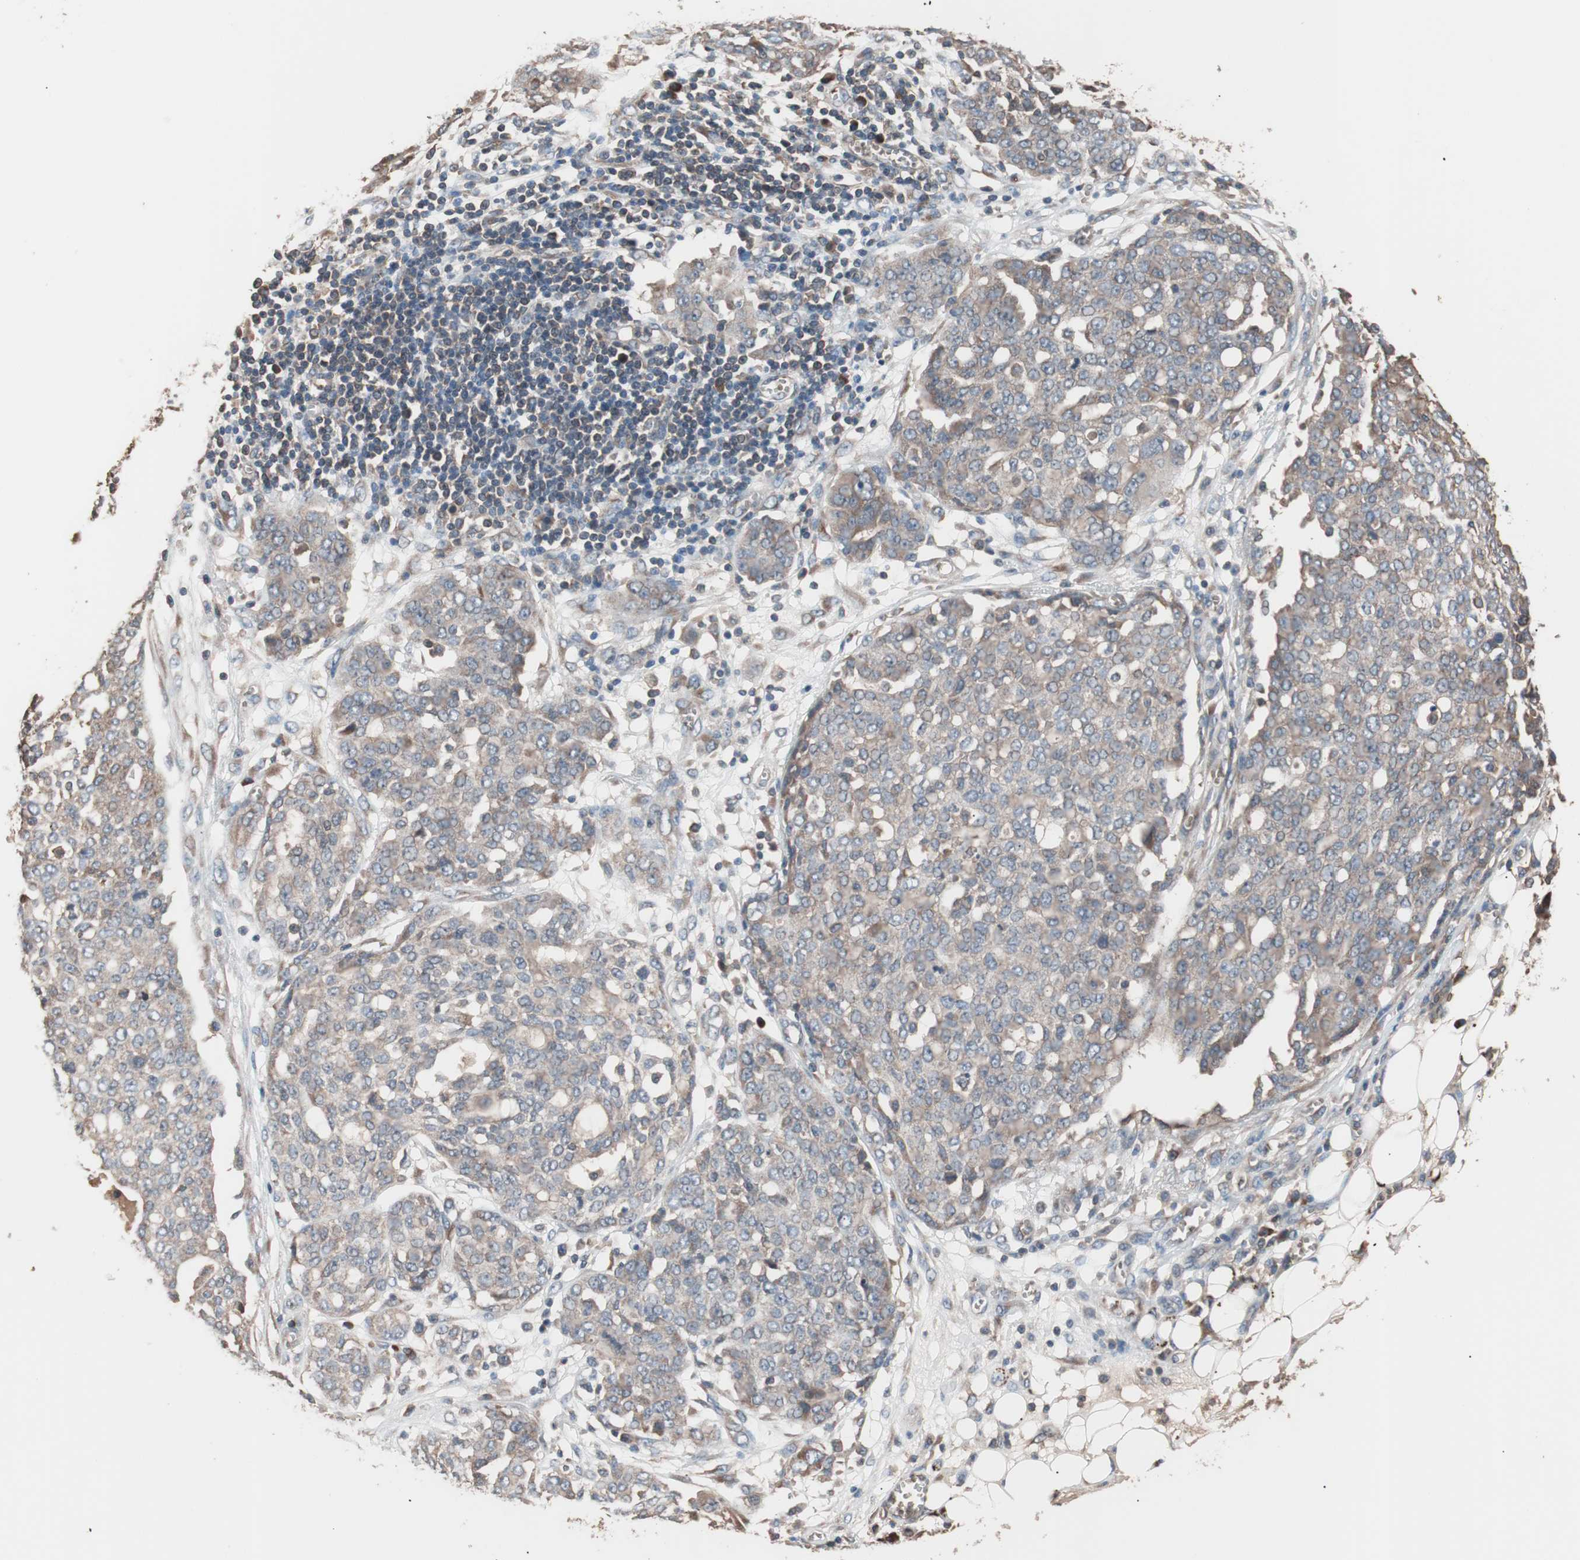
{"staining": {"intensity": "moderate", "quantity": ">75%", "location": "cytoplasmic/membranous"}, "tissue": "ovarian cancer", "cell_type": "Tumor cells", "image_type": "cancer", "snomed": [{"axis": "morphology", "description": "Cystadenocarcinoma, serous, NOS"}, {"axis": "topography", "description": "Soft tissue"}, {"axis": "topography", "description": "Ovary"}], "caption": "High-magnification brightfield microscopy of ovarian serous cystadenocarcinoma stained with DAB (brown) and counterstained with hematoxylin (blue). tumor cells exhibit moderate cytoplasmic/membranous staining is identified in about>75% of cells.", "gene": "GLYCTK", "patient": {"sex": "female", "age": 57}}